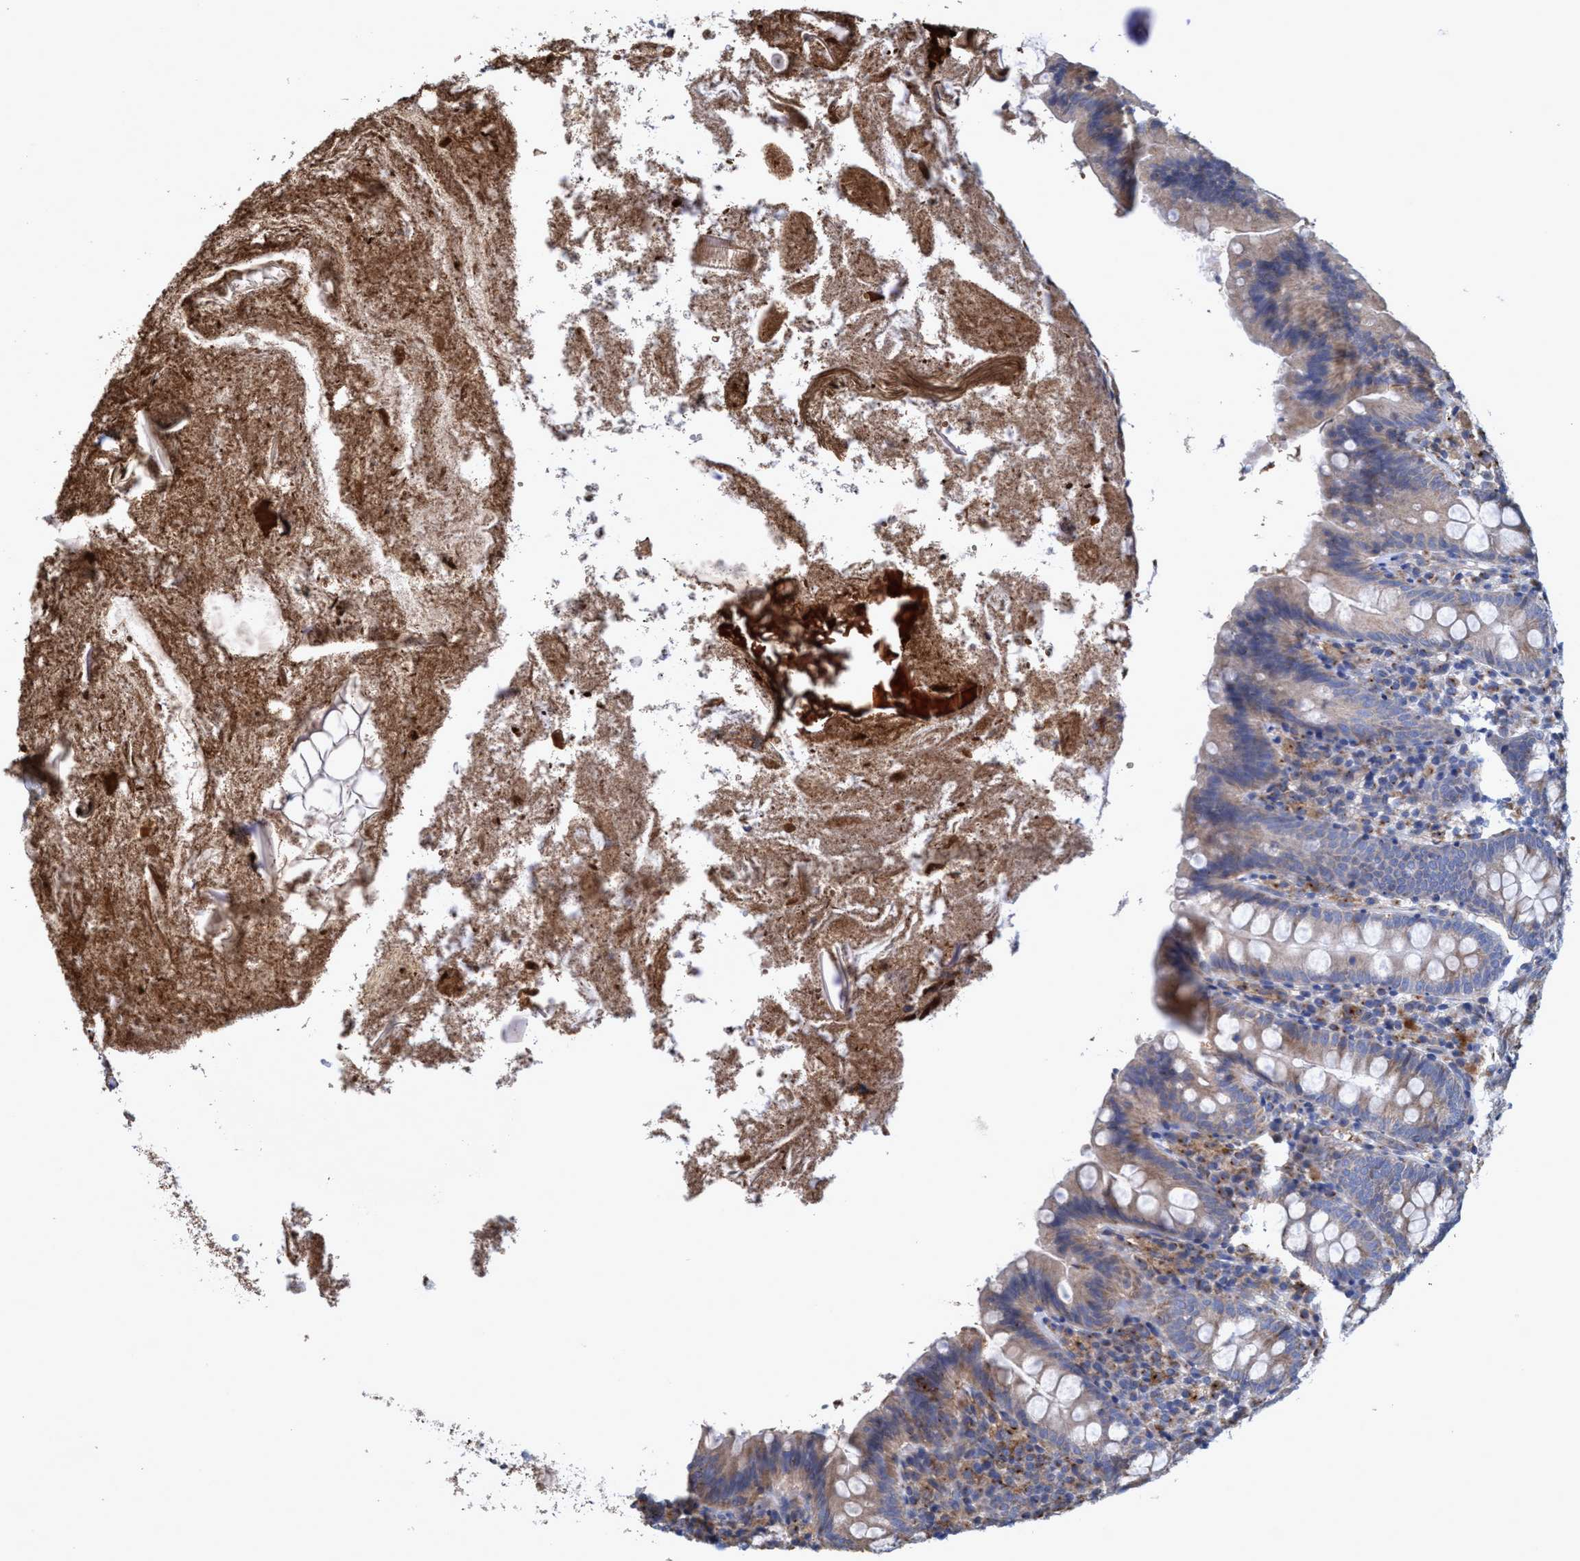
{"staining": {"intensity": "weak", "quantity": "25%-75%", "location": "cytoplasmic/membranous"}, "tissue": "appendix", "cell_type": "Glandular cells", "image_type": "normal", "snomed": [{"axis": "morphology", "description": "Normal tissue, NOS"}, {"axis": "topography", "description": "Appendix"}], "caption": "This histopathology image reveals normal appendix stained with IHC to label a protein in brown. The cytoplasmic/membranous of glandular cells show weak positivity for the protein. Nuclei are counter-stained blue.", "gene": "BICD2", "patient": {"sex": "male", "age": 52}}